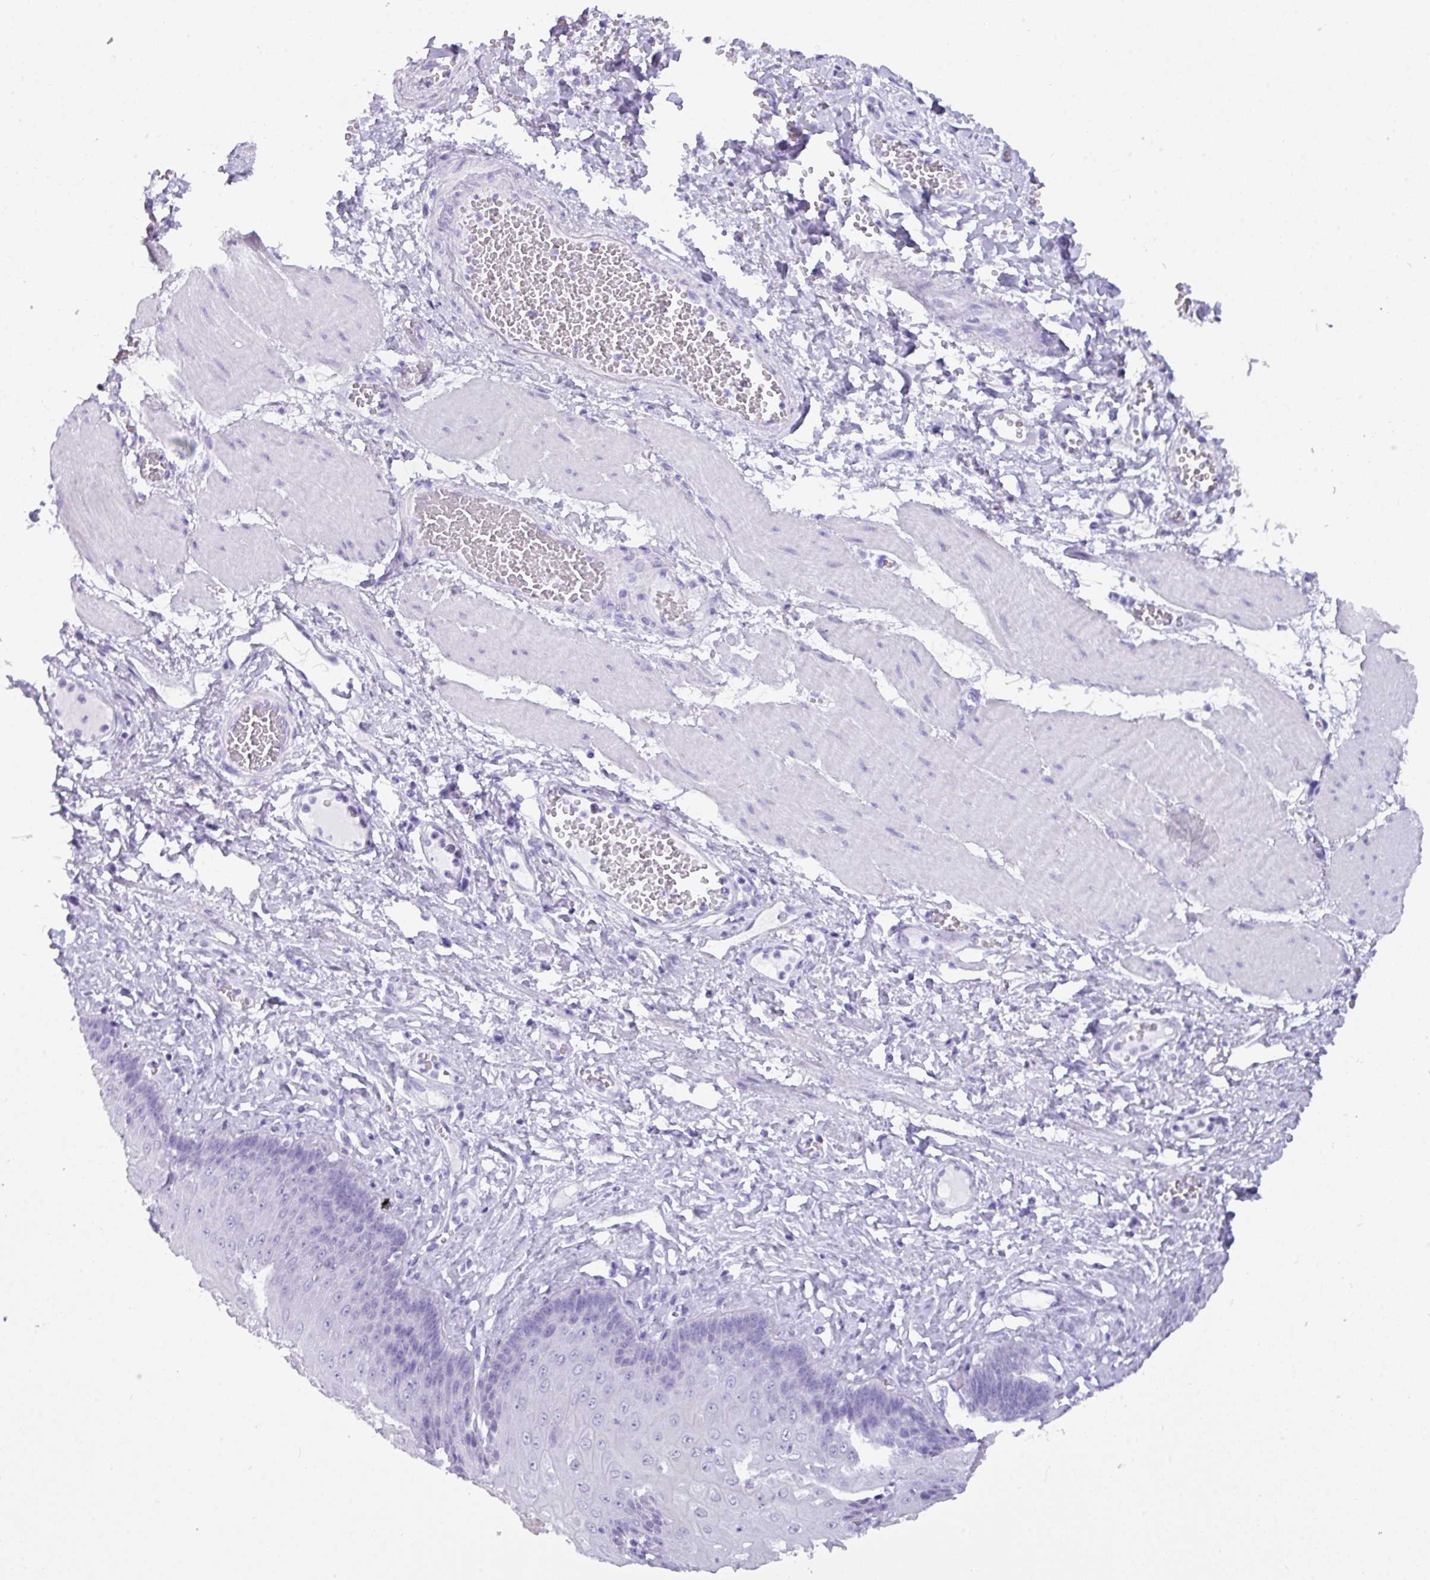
{"staining": {"intensity": "weak", "quantity": "25%-75%", "location": "cytoplasmic/membranous,nuclear"}, "tissue": "esophagus", "cell_type": "Squamous epithelial cells", "image_type": "normal", "snomed": [{"axis": "morphology", "description": "Normal tissue, NOS"}, {"axis": "topography", "description": "Esophagus"}], "caption": "This is an image of immunohistochemistry (IHC) staining of unremarkable esophagus, which shows weak expression in the cytoplasmic/membranous,nuclear of squamous epithelial cells.", "gene": "NCCRP1", "patient": {"sex": "male", "age": 60}}